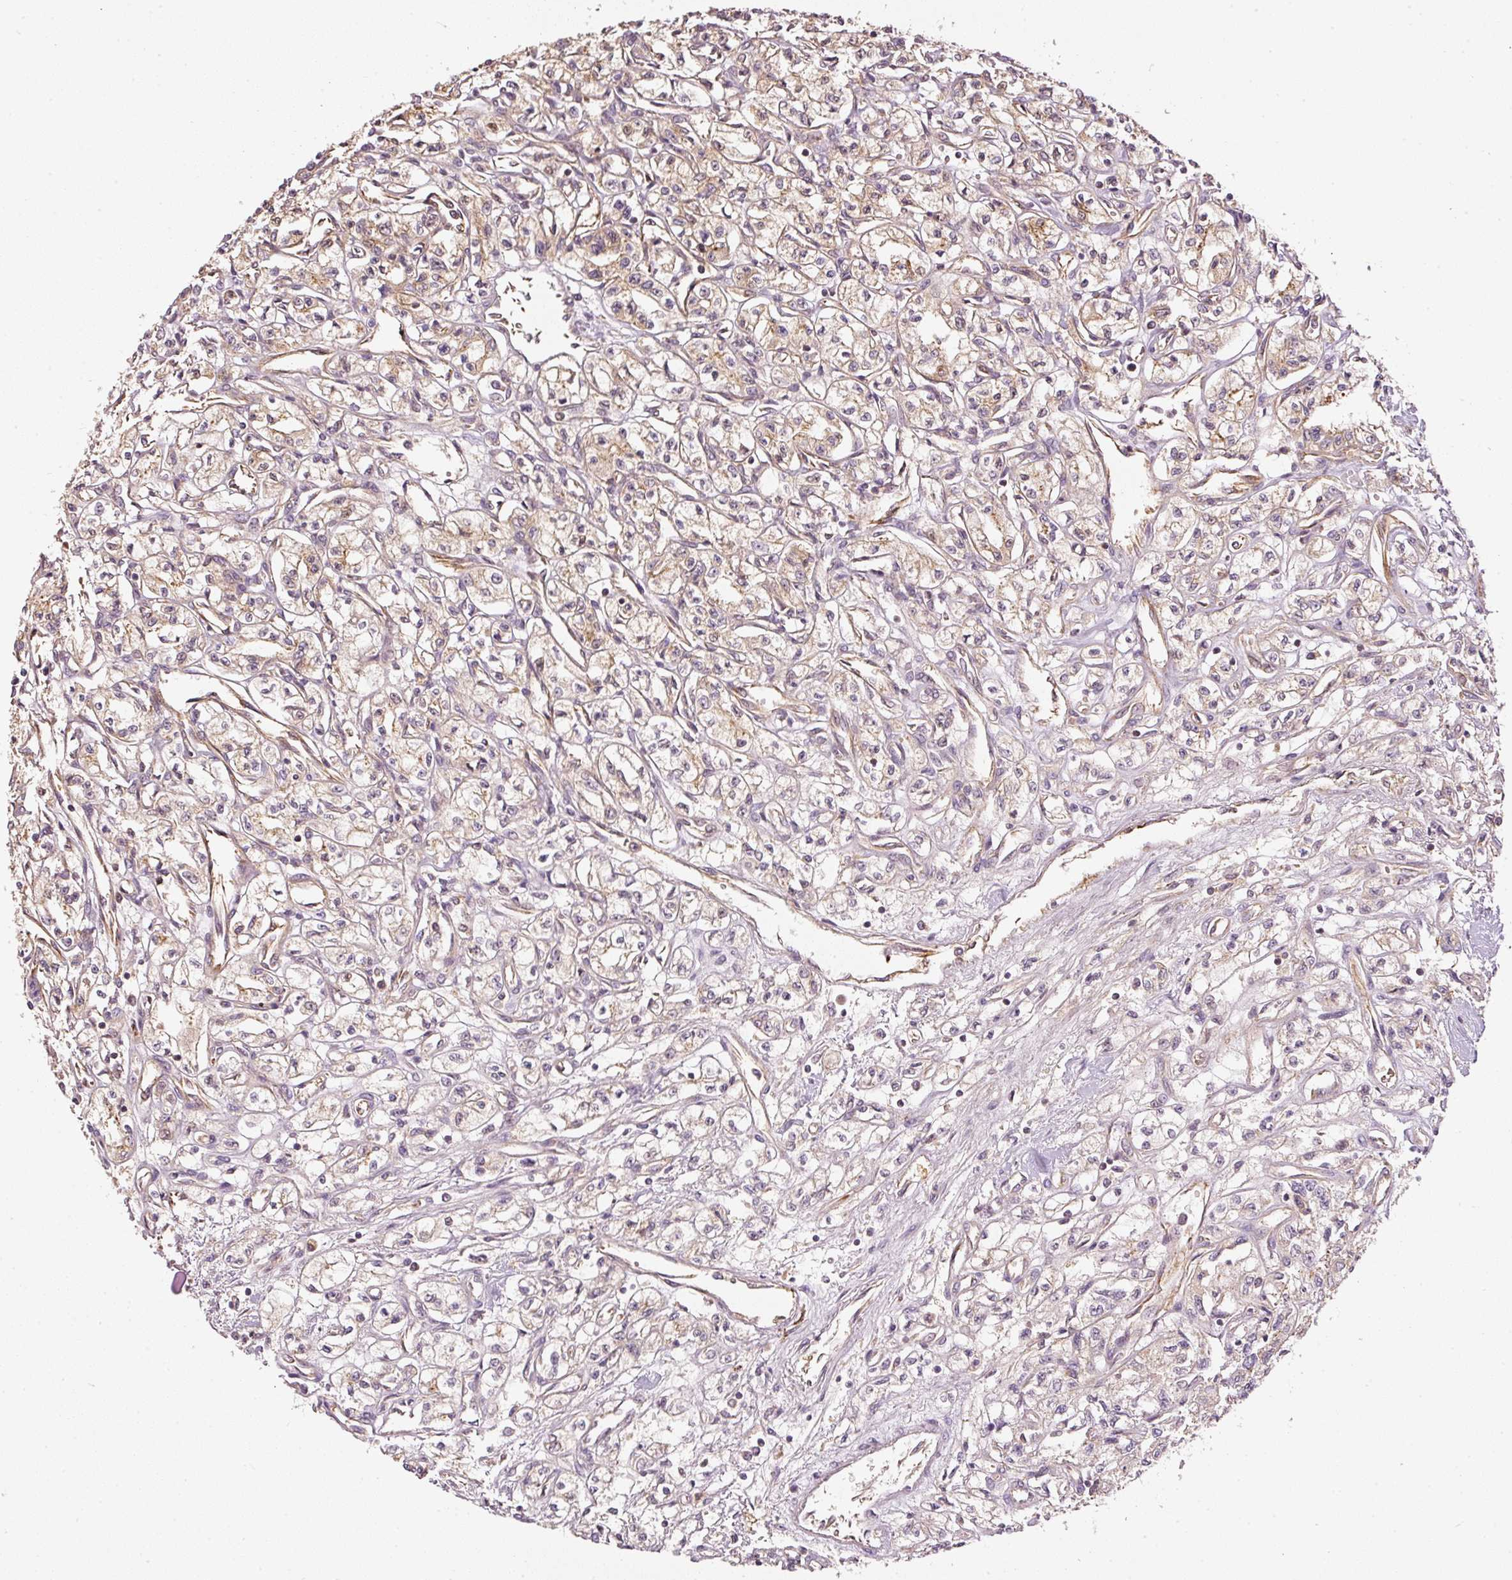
{"staining": {"intensity": "weak", "quantity": "25%-75%", "location": "cytoplasmic/membranous"}, "tissue": "renal cancer", "cell_type": "Tumor cells", "image_type": "cancer", "snomed": [{"axis": "morphology", "description": "Adenocarcinoma, NOS"}, {"axis": "topography", "description": "Kidney"}], "caption": "DAB (3,3'-diaminobenzidine) immunohistochemical staining of human adenocarcinoma (renal) reveals weak cytoplasmic/membranous protein expression in about 25%-75% of tumor cells.", "gene": "MTHFD1L", "patient": {"sex": "male", "age": 56}}